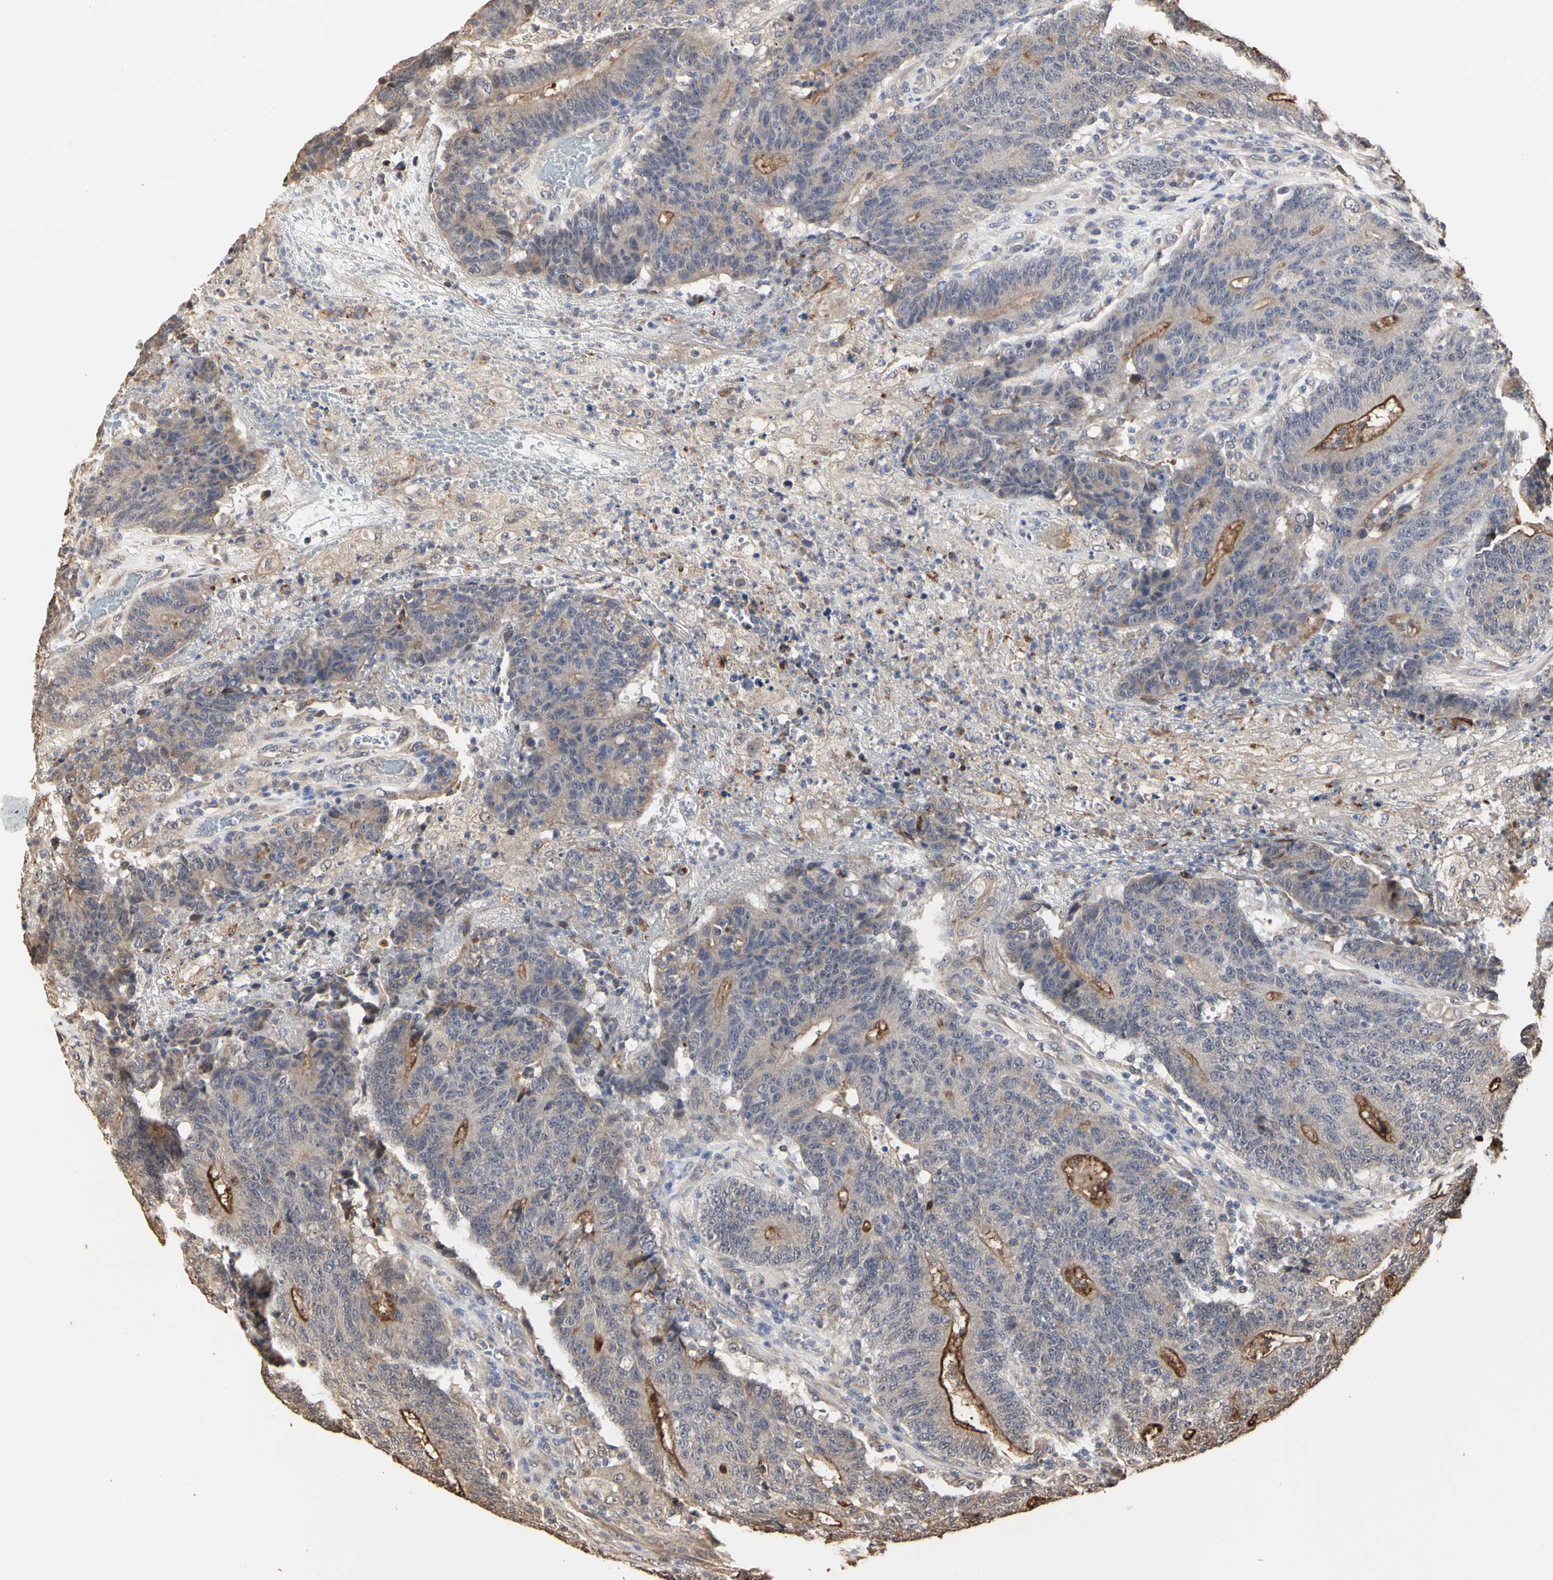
{"staining": {"intensity": "moderate", "quantity": "25%-75%", "location": "cytoplasmic/membranous"}, "tissue": "colorectal cancer", "cell_type": "Tumor cells", "image_type": "cancer", "snomed": [{"axis": "morphology", "description": "Normal tissue, NOS"}, {"axis": "morphology", "description": "Adenocarcinoma, NOS"}, {"axis": "topography", "description": "Colon"}], "caption": "The micrograph displays staining of colorectal adenocarcinoma, revealing moderate cytoplasmic/membranous protein staining (brown color) within tumor cells.", "gene": "TAOK1", "patient": {"sex": "female", "age": 75}}